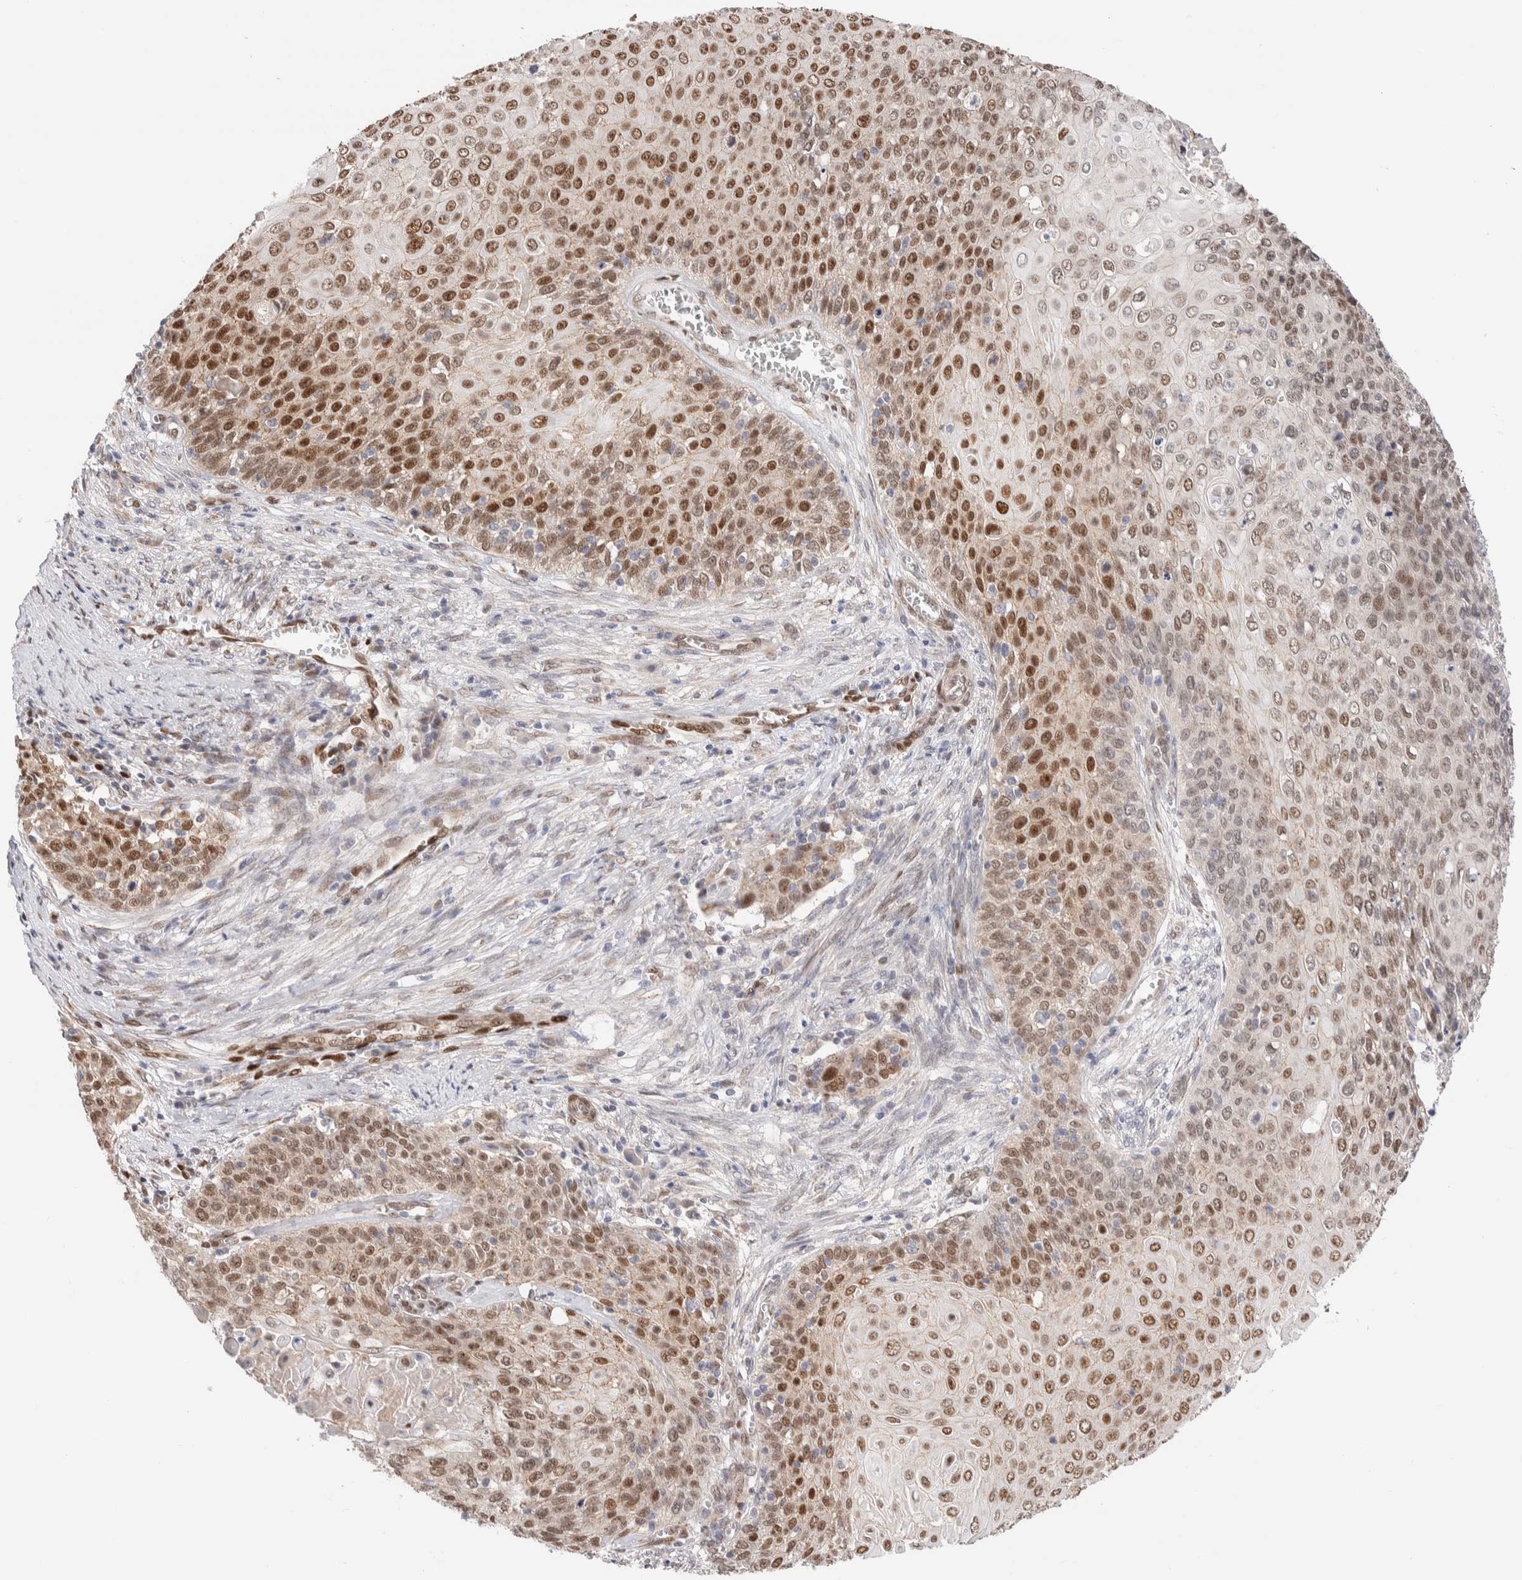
{"staining": {"intensity": "moderate", "quantity": "25%-75%", "location": "nuclear"}, "tissue": "cervical cancer", "cell_type": "Tumor cells", "image_type": "cancer", "snomed": [{"axis": "morphology", "description": "Squamous cell carcinoma, NOS"}, {"axis": "topography", "description": "Cervix"}], "caption": "A high-resolution image shows immunohistochemistry (IHC) staining of cervical cancer, which exhibits moderate nuclear positivity in approximately 25%-75% of tumor cells.", "gene": "NSMAF", "patient": {"sex": "female", "age": 39}}